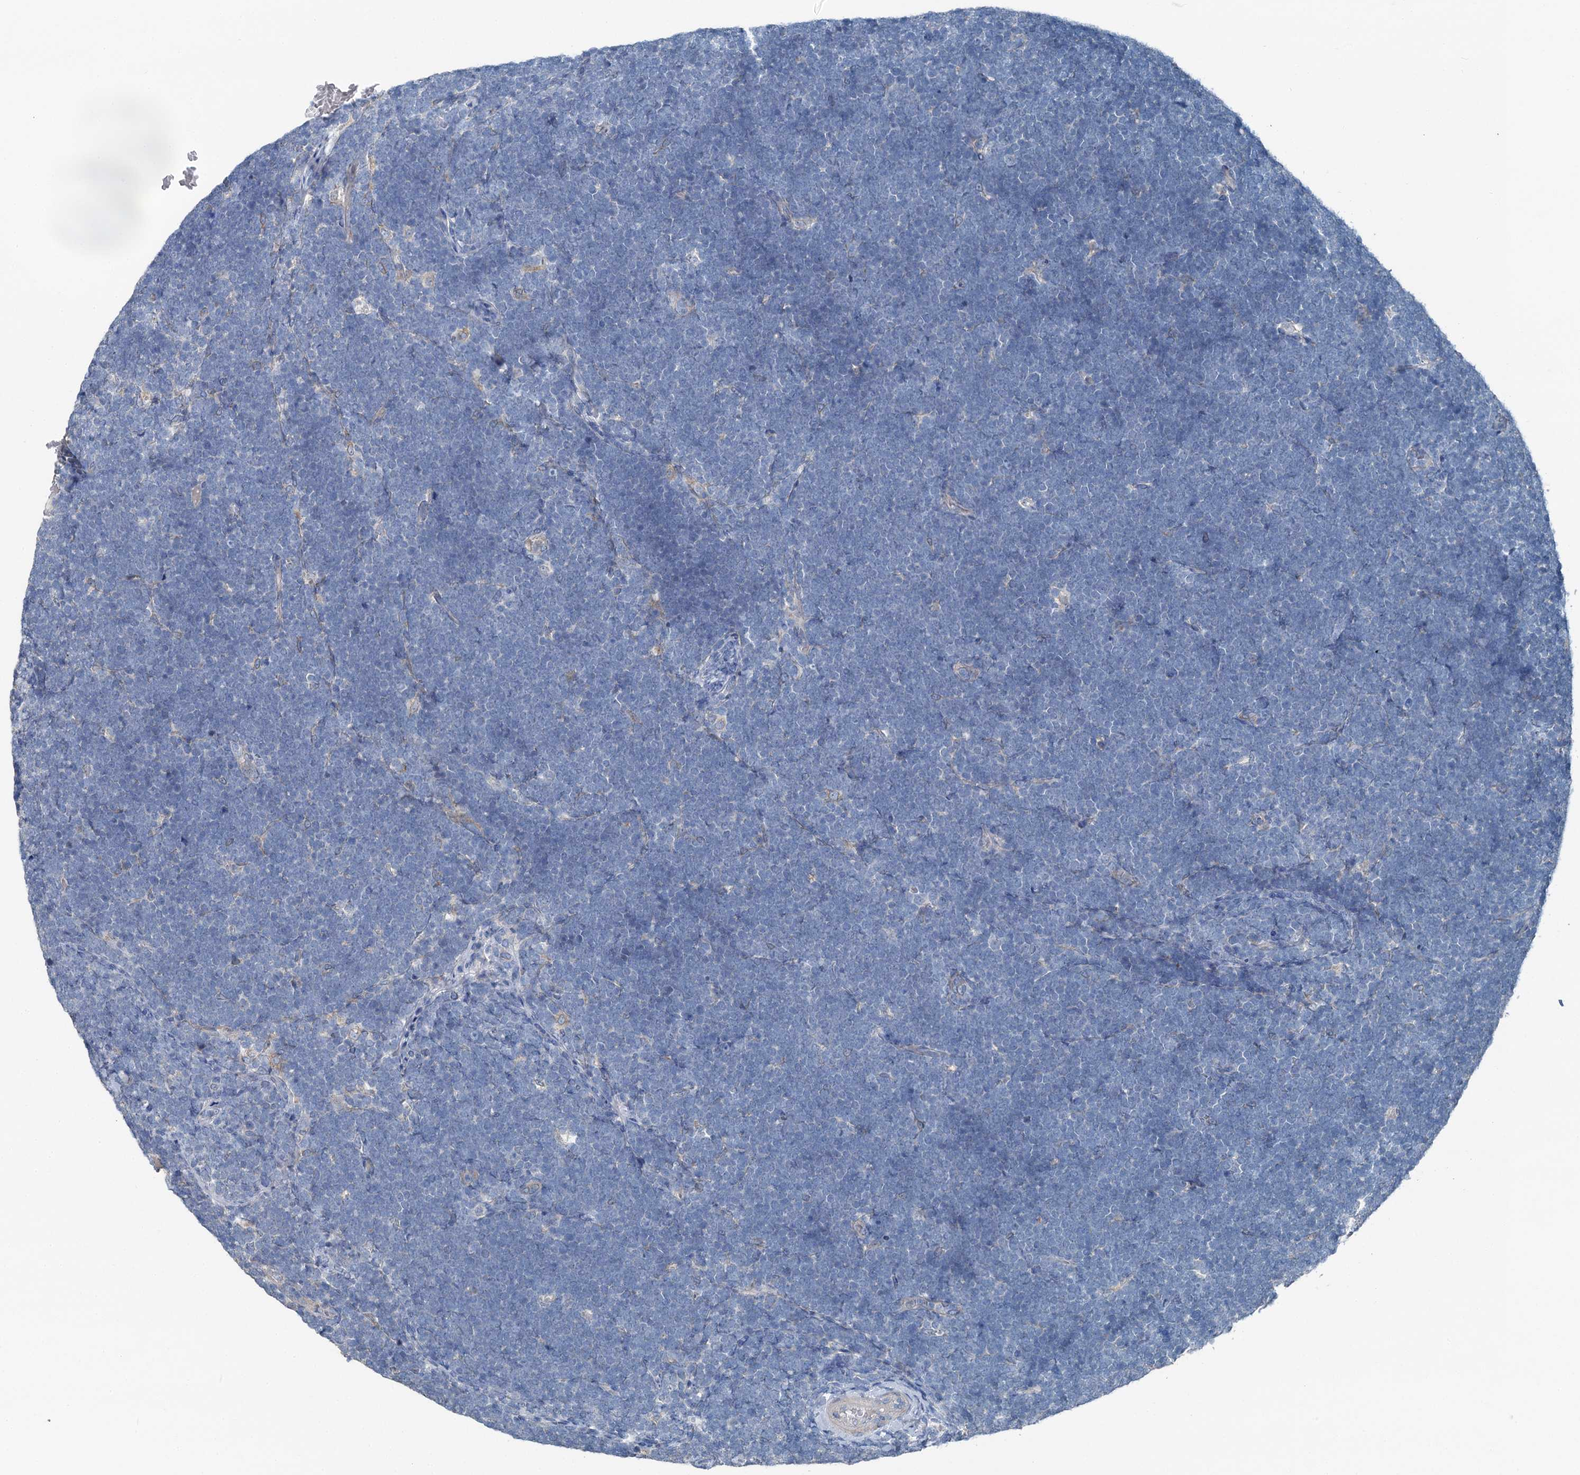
{"staining": {"intensity": "negative", "quantity": "none", "location": "none"}, "tissue": "lymphoma", "cell_type": "Tumor cells", "image_type": "cancer", "snomed": [{"axis": "morphology", "description": "Malignant lymphoma, non-Hodgkin's type, High grade"}, {"axis": "topography", "description": "Lymph node"}], "caption": "An image of human high-grade malignant lymphoma, non-Hodgkin's type is negative for staining in tumor cells.", "gene": "C6orf120", "patient": {"sex": "male", "age": 13}}